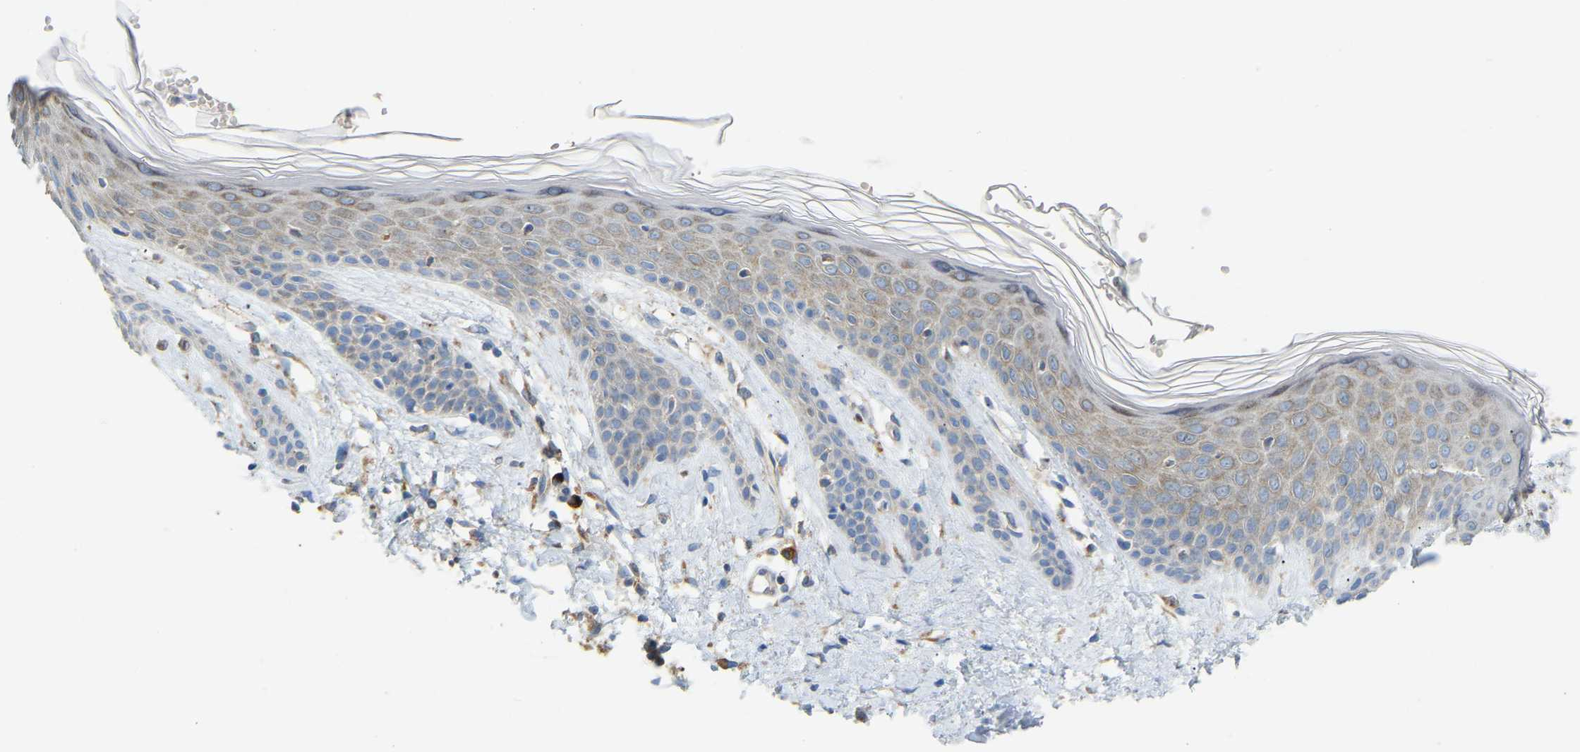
{"staining": {"intensity": "moderate", "quantity": ">75%", "location": "cytoplasmic/membranous"}, "tissue": "skin cancer", "cell_type": "Tumor cells", "image_type": "cancer", "snomed": [{"axis": "morphology", "description": "Basal cell carcinoma"}, {"axis": "topography", "description": "Skin"}], "caption": "Immunohistochemical staining of skin cancer shows moderate cytoplasmic/membranous protein expression in approximately >75% of tumor cells.", "gene": "SND1", "patient": {"sex": "female", "age": 59}}